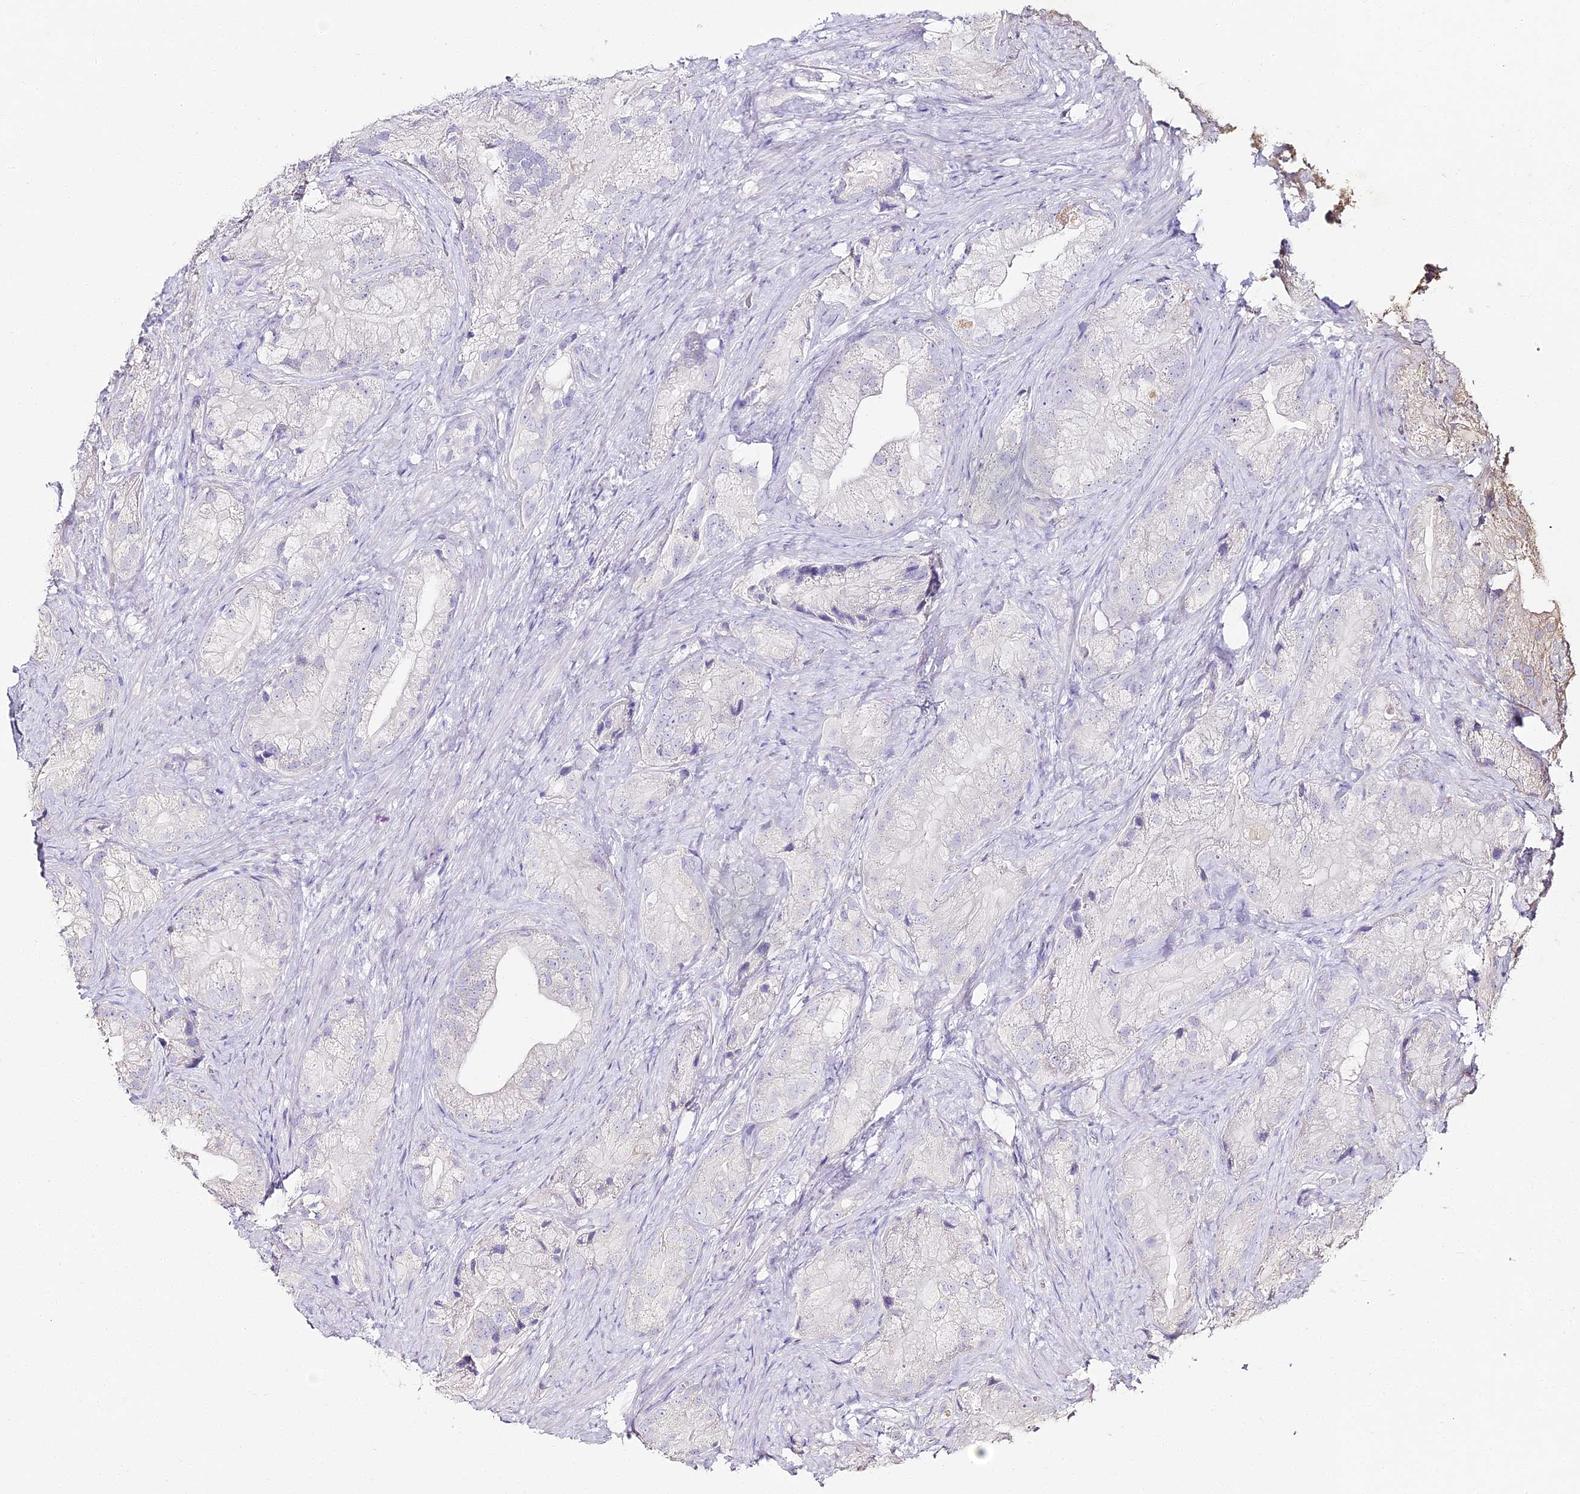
{"staining": {"intensity": "negative", "quantity": "none", "location": "none"}, "tissue": "prostate cancer", "cell_type": "Tumor cells", "image_type": "cancer", "snomed": [{"axis": "morphology", "description": "Adenocarcinoma, Low grade"}, {"axis": "topography", "description": "Prostate"}], "caption": "A histopathology image of prostate adenocarcinoma (low-grade) stained for a protein exhibits no brown staining in tumor cells.", "gene": "ALPG", "patient": {"sex": "male", "age": 71}}